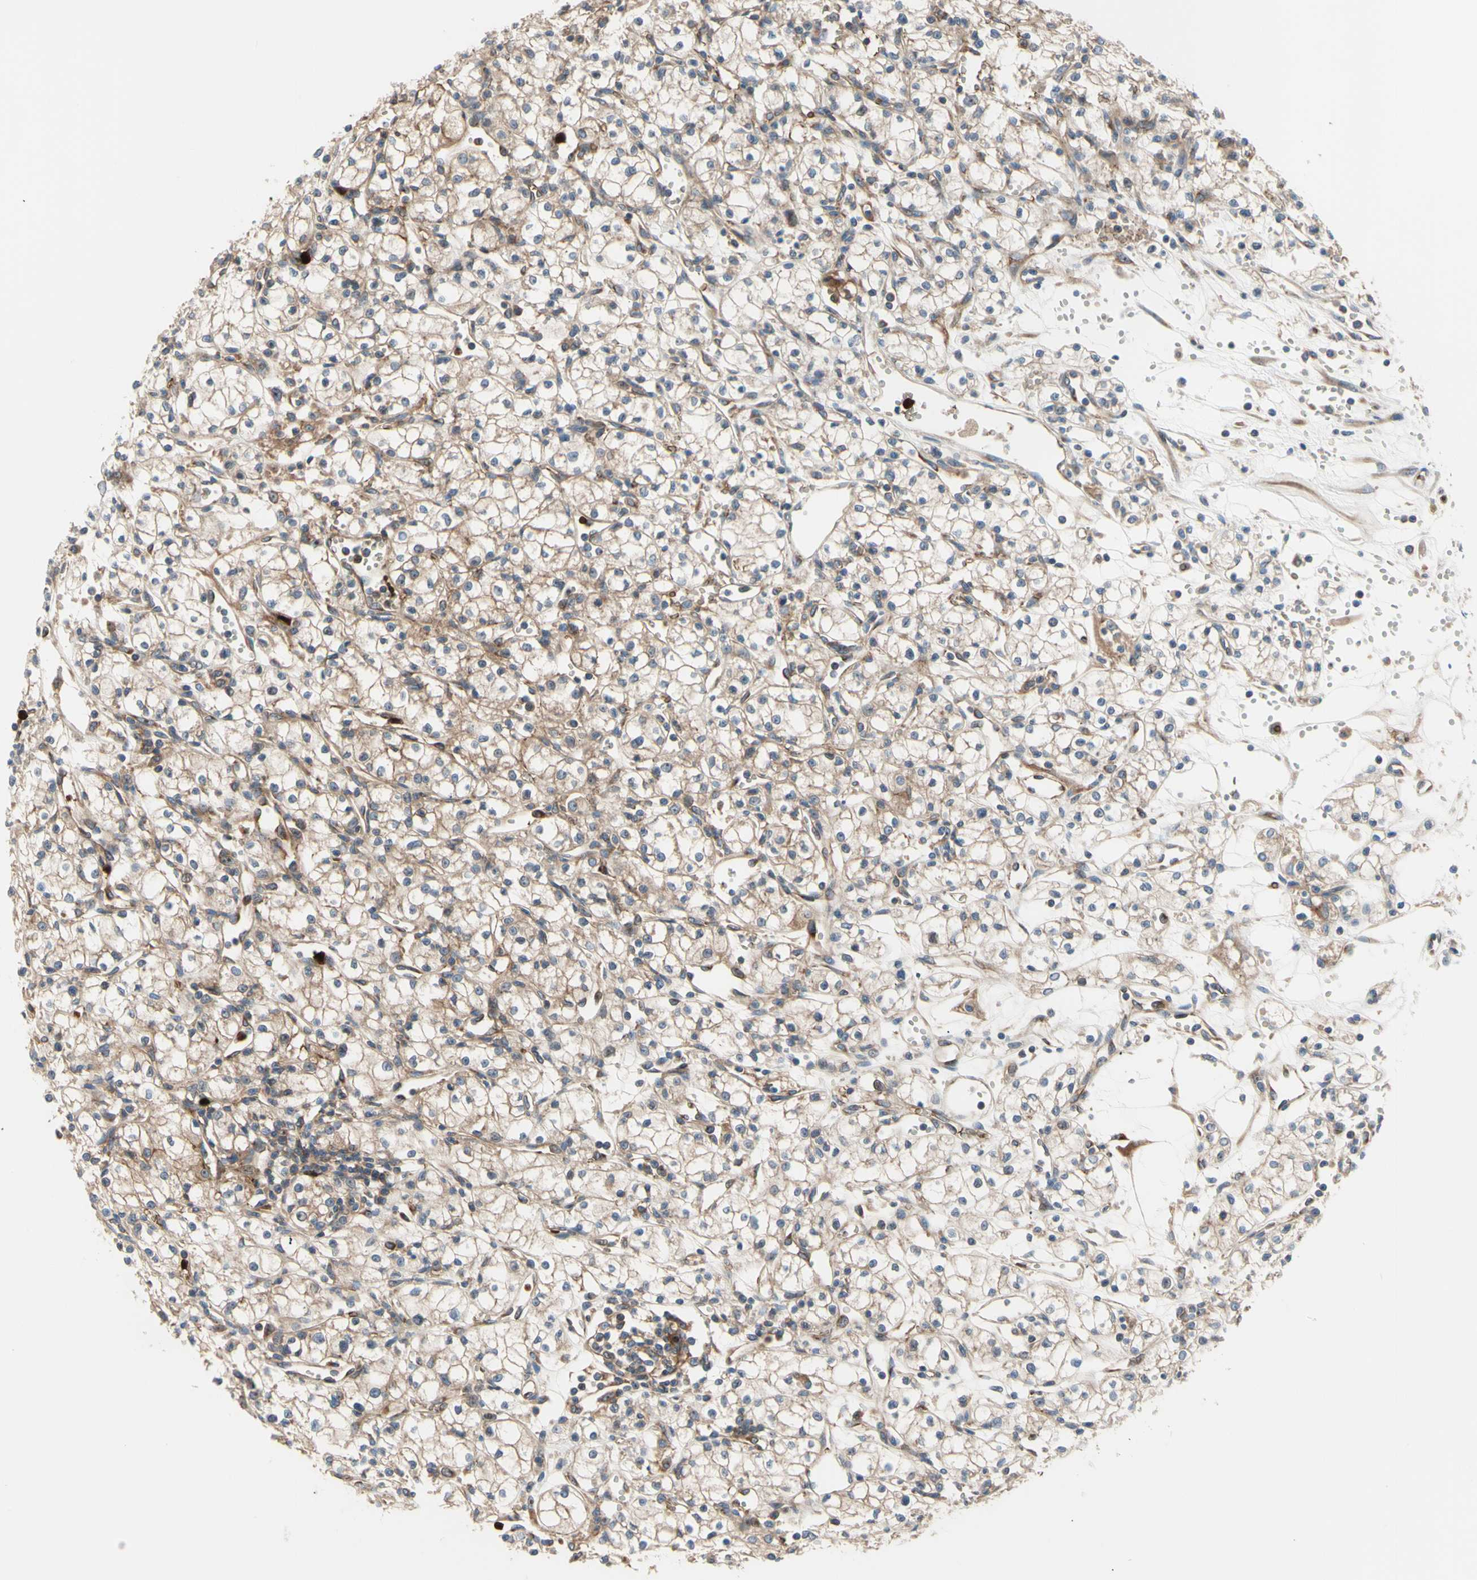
{"staining": {"intensity": "moderate", "quantity": ">75%", "location": "cytoplasmic/membranous"}, "tissue": "renal cancer", "cell_type": "Tumor cells", "image_type": "cancer", "snomed": [{"axis": "morphology", "description": "Normal tissue, NOS"}, {"axis": "morphology", "description": "Adenocarcinoma, NOS"}, {"axis": "topography", "description": "Kidney"}], "caption": "A brown stain shows moderate cytoplasmic/membranous positivity of a protein in adenocarcinoma (renal) tumor cells. The protein is stained brown, and the nuclei are stained in blue (DAB (3,3'-diaminobenzidine) IHC with brightfield microscopy, high magnification).", "gene": "USP9X", "patient": {"sex": "male", "age": 59}}